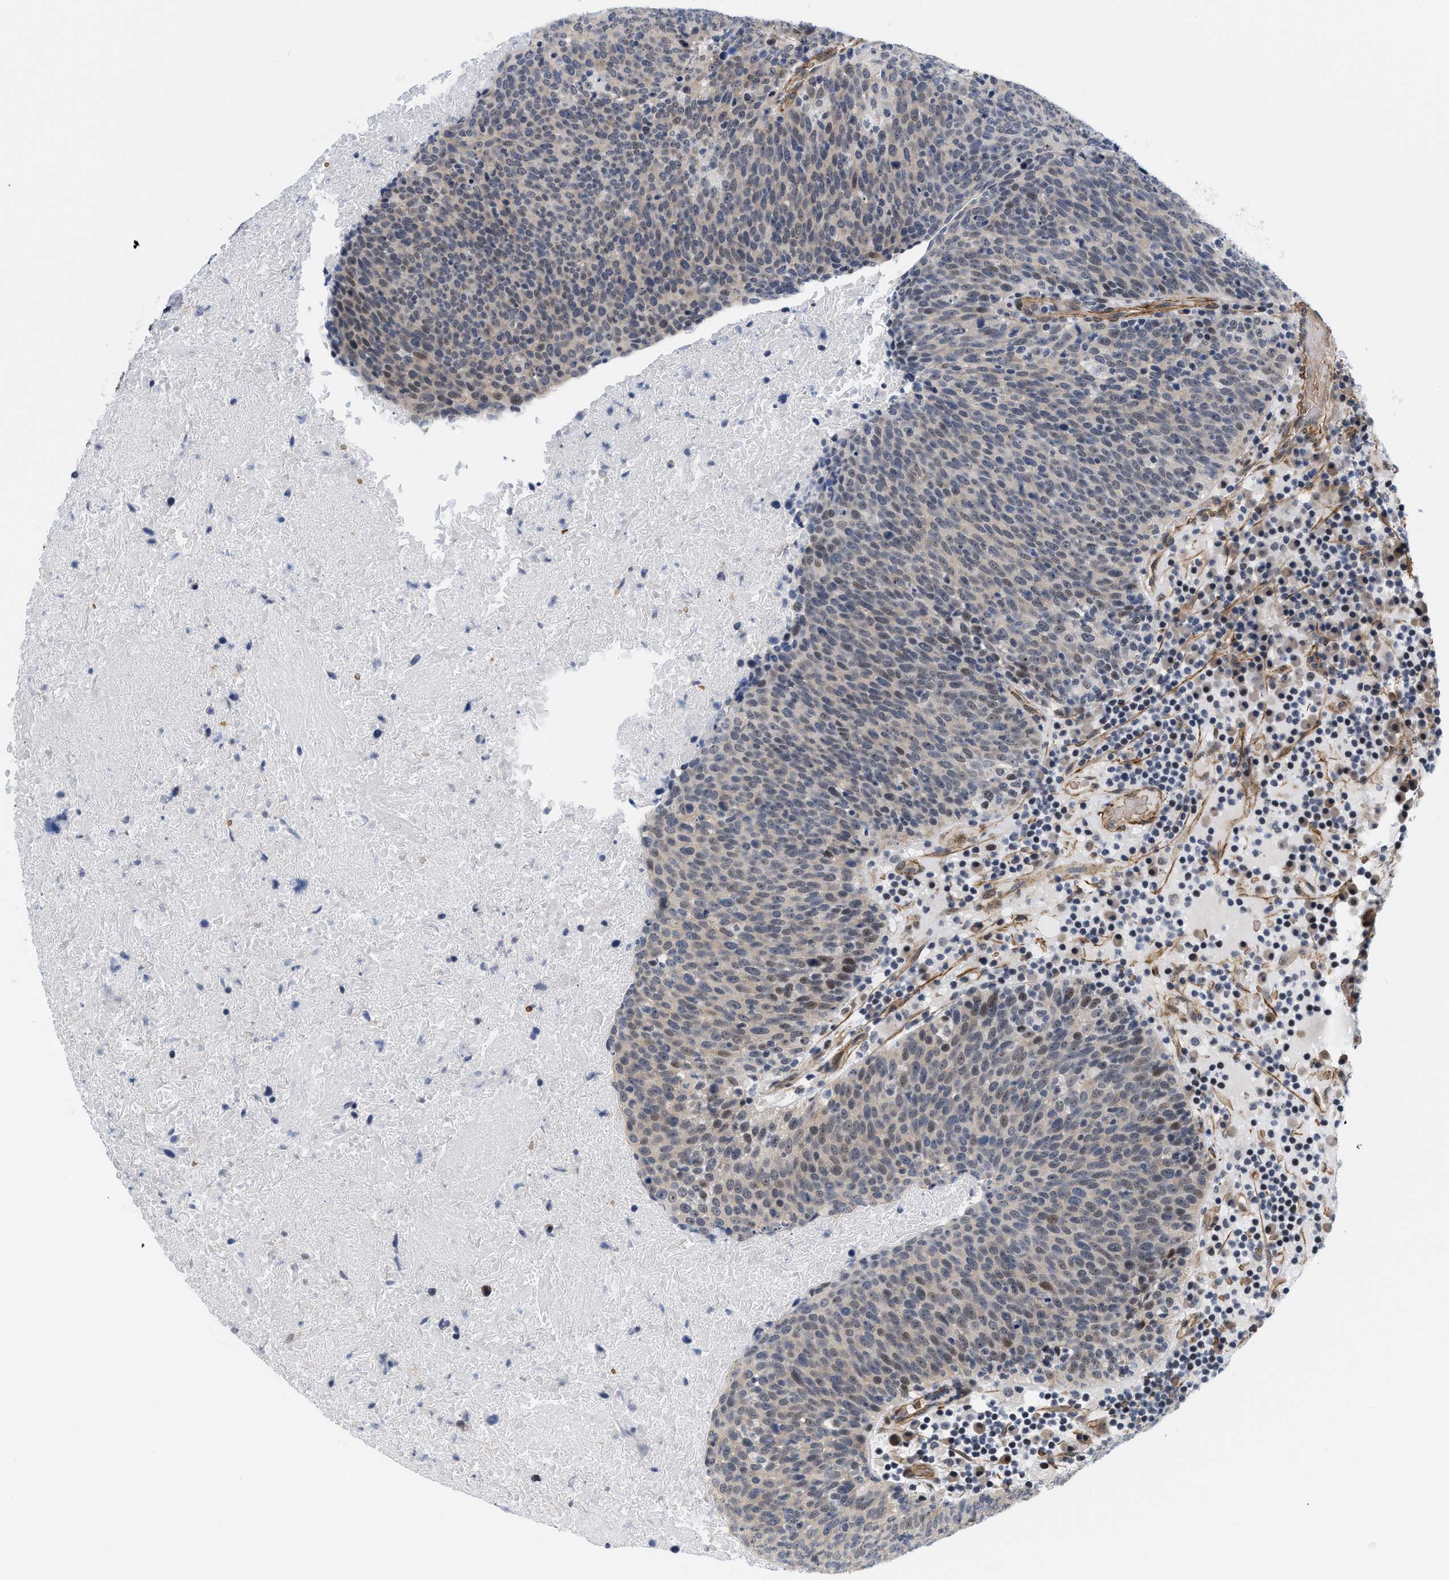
{"staining": {"intensity": "weak", "quantity": "25%-75%", "location": "cytoplasmic/membranous,nuclear"}, "tissue": "head and neck cancer", "cell_type": "Tumor cells", "image_type": "cancer", "snomed": [{"axis": "morphology", "description": "Squamous cell carcinoma, NOS"}, {"axis": "morphology", "description": "Squamous cell carcinoma, metastatic, NOS"}, {"axis": "topography", "description": "Lymph node"}, {"axis": "topography", "description": "Head-Neck"}], "caption": "A brown stain highlights weak cytoplasmic/membranous and nuclear positivity of a protein in head and neck cancer tumor cells. (Stains: DAB (3,3'-diaminobenzidine) in brown, nuclei in blue, Microscopy: brightfield microscopy at high magnification).", "gene": "GPRASP2", "patient": {"sex": "male", "age": 62}}